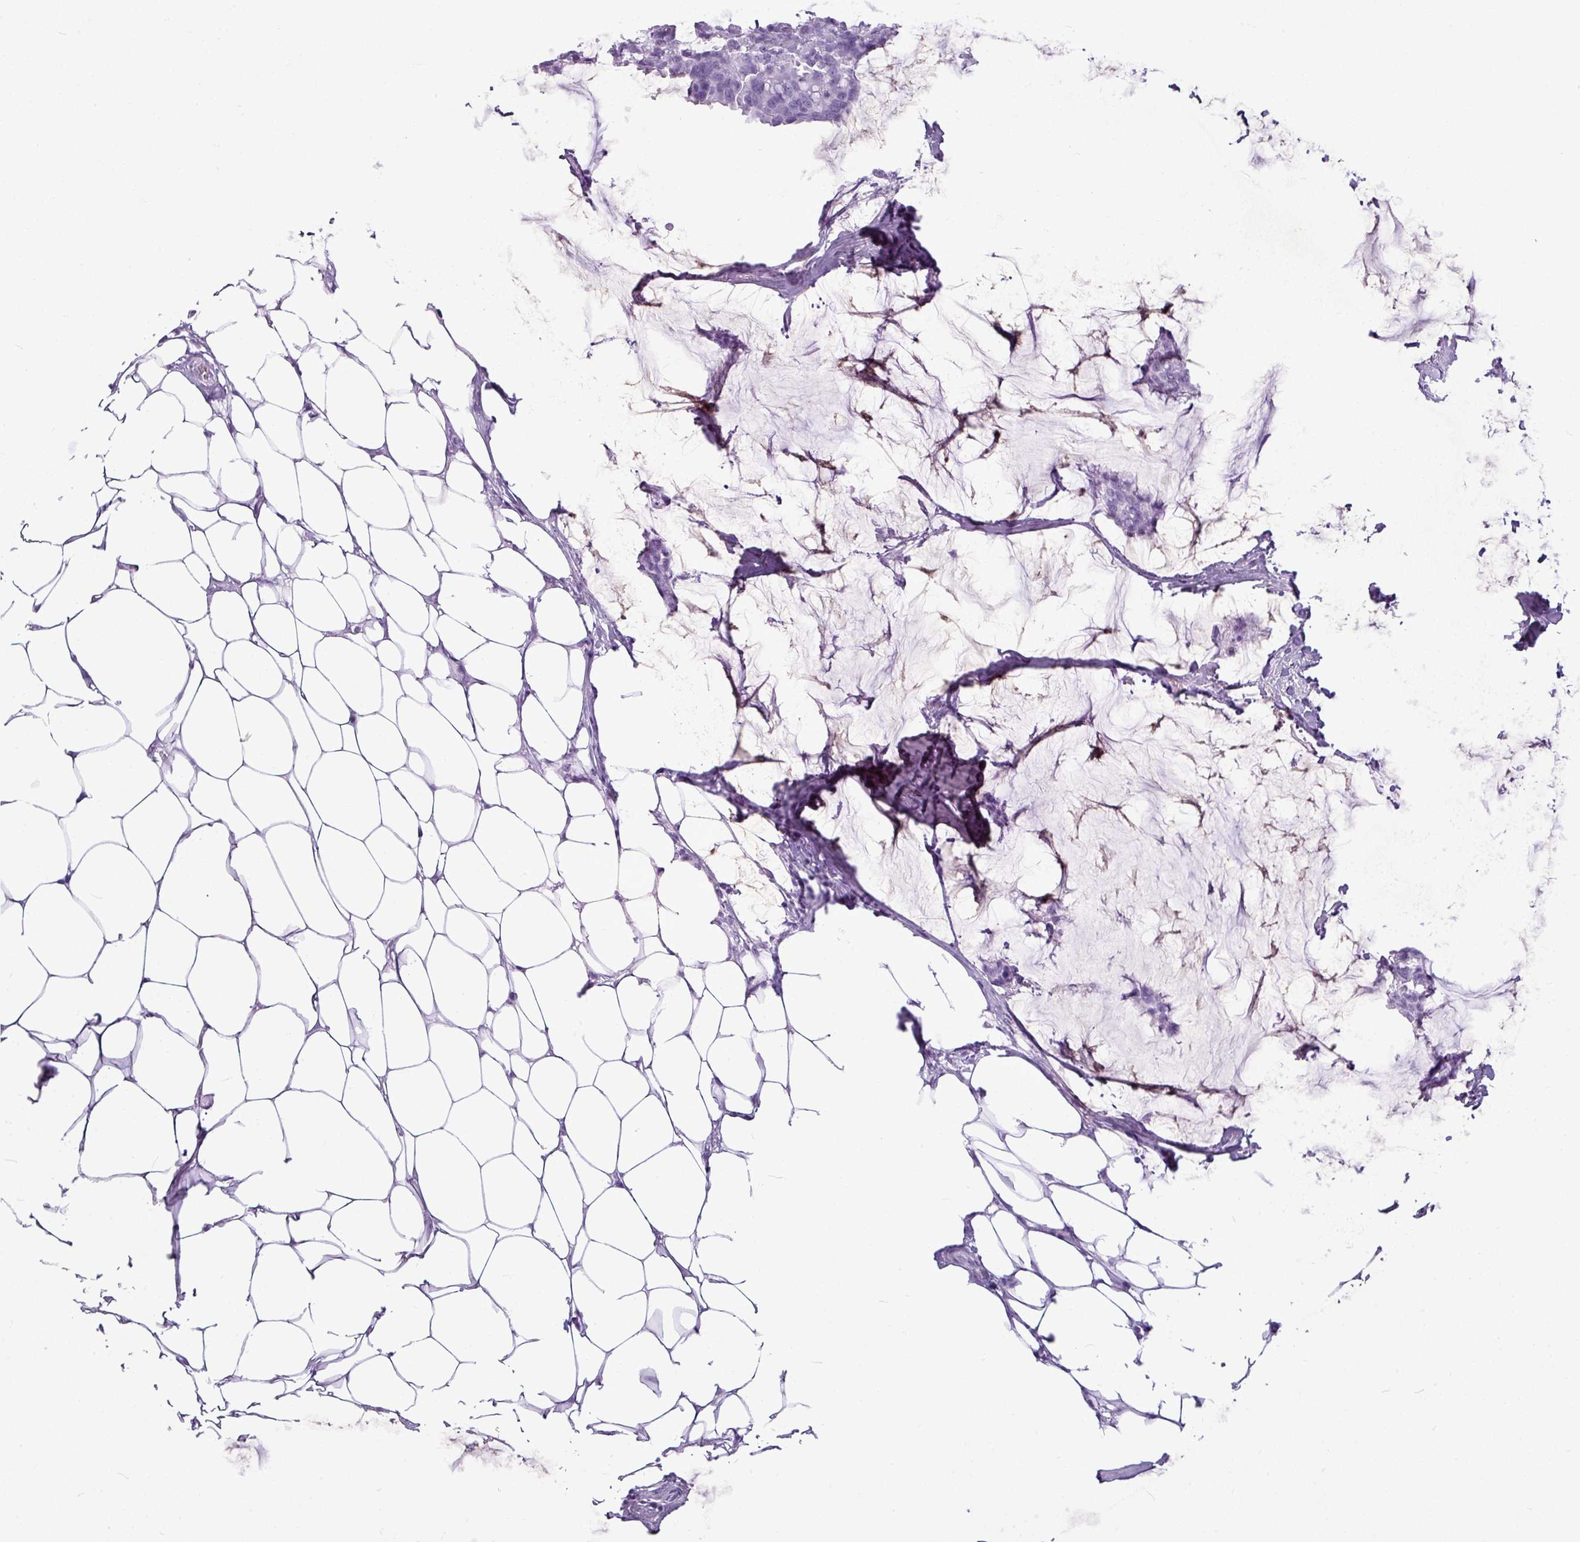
{"staining": {"intensity": "negative", "quantity": "none", "location": "none"}, "tissue": "breast cancer", "cell_type": "Tumor cells", "image_type": "cancer", "snomed": [{"axis": "morphology", "description": "Duct carcinoma"}, {"axis": "topography", "description": "Breast"}], "caption": "Human breast intraductal carcinoma stained for a protein using immunohistochemistry (IHC) displays no expression in tumor cells.", "gene": "AMY1B", "patient": {"sex": "female", "age": 93}}